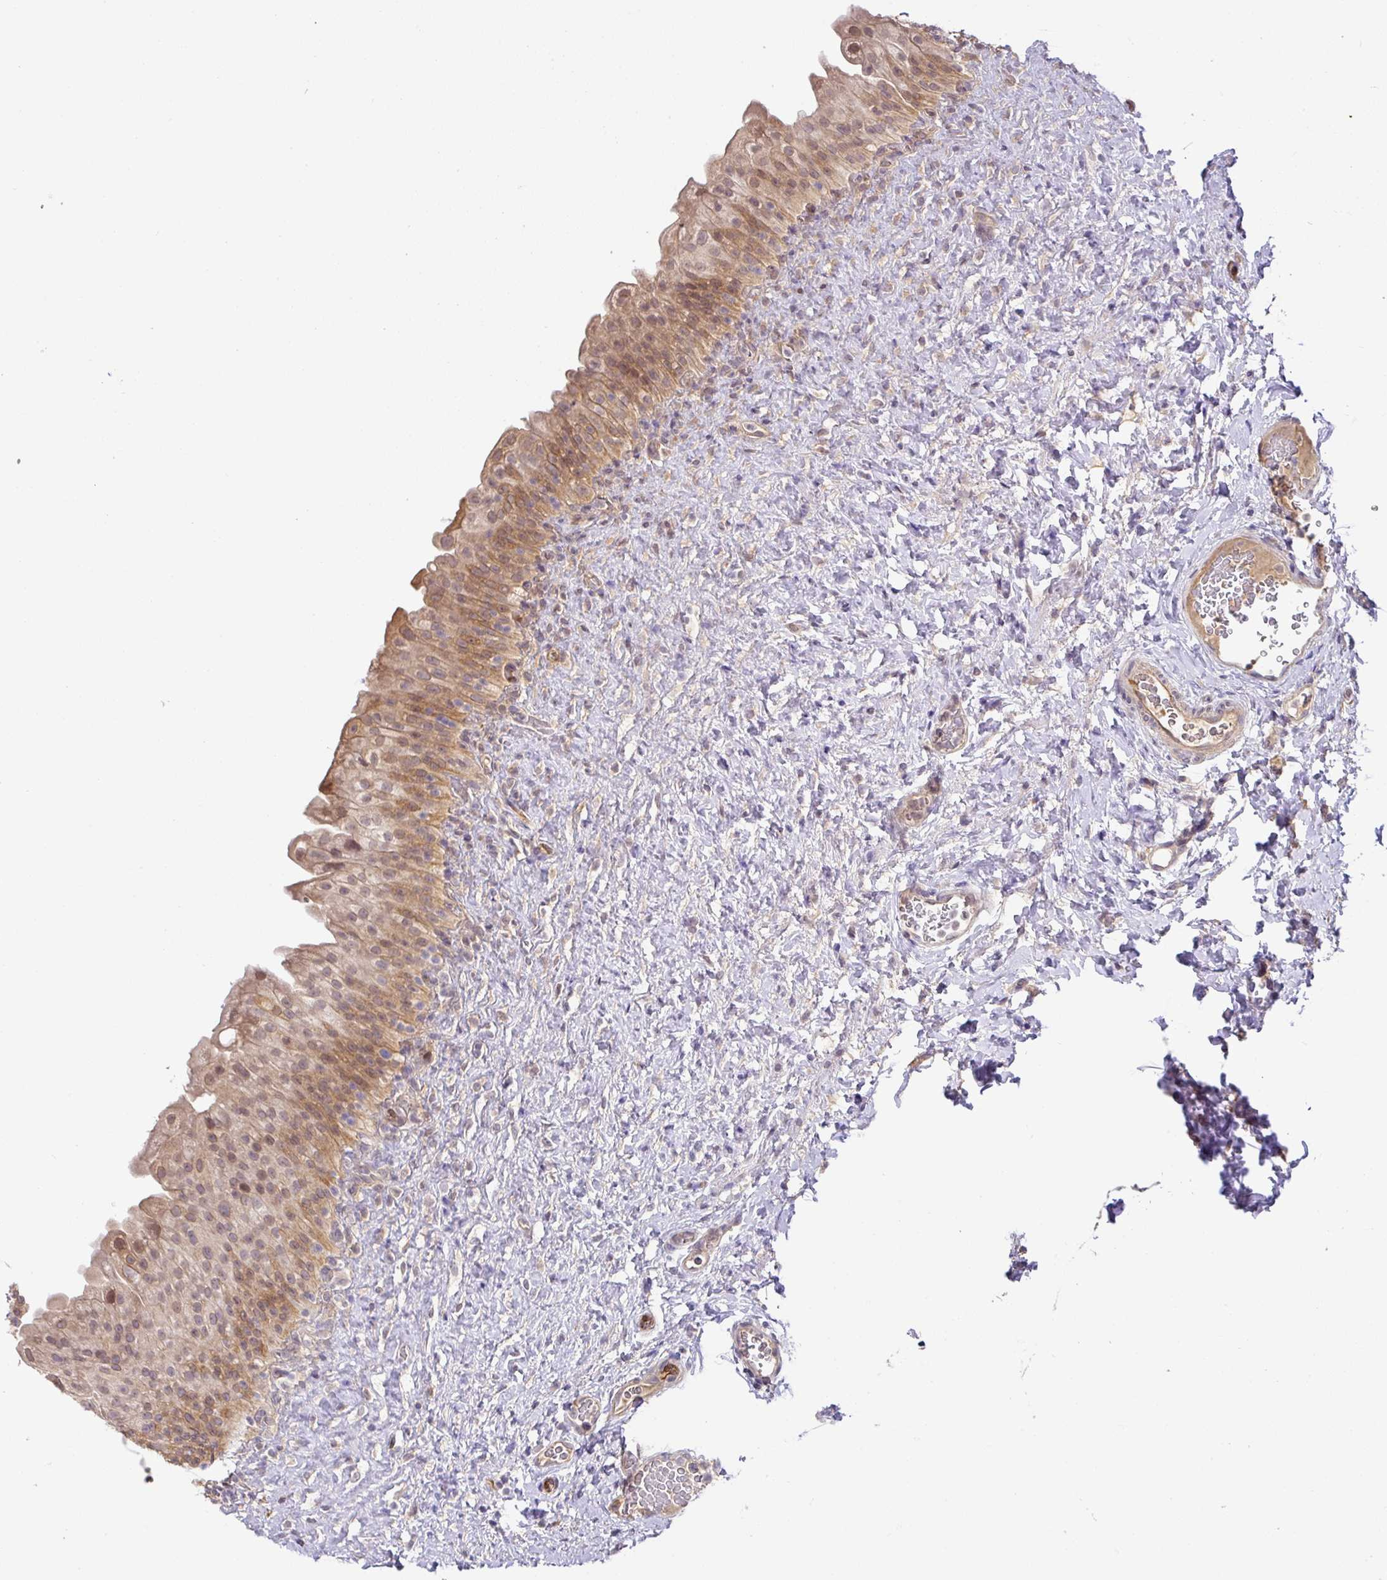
{"staining": {"intensity": "moderate", "quantity": ">75%", "location": "cytoplasmic/membranous,nuclear"}, "tissue": "urinary bladder", "cell_type": "Urothelial cells", "image_type": "normal", "snomed": [{"axis": "morphology", "description": "Normal tissue, NOS"}, {"axis": "topography", "description": "Urinary bladder"}], "caption": "High-power microscopy captured an IHC micrograph of benign urinary bladder, revealing moderate cytoplasmic/membranous,nuclear staining in about >75% of urothelial cells.", "gene": "GCNT7", "patient": {"sex": "female", "age": 27}}